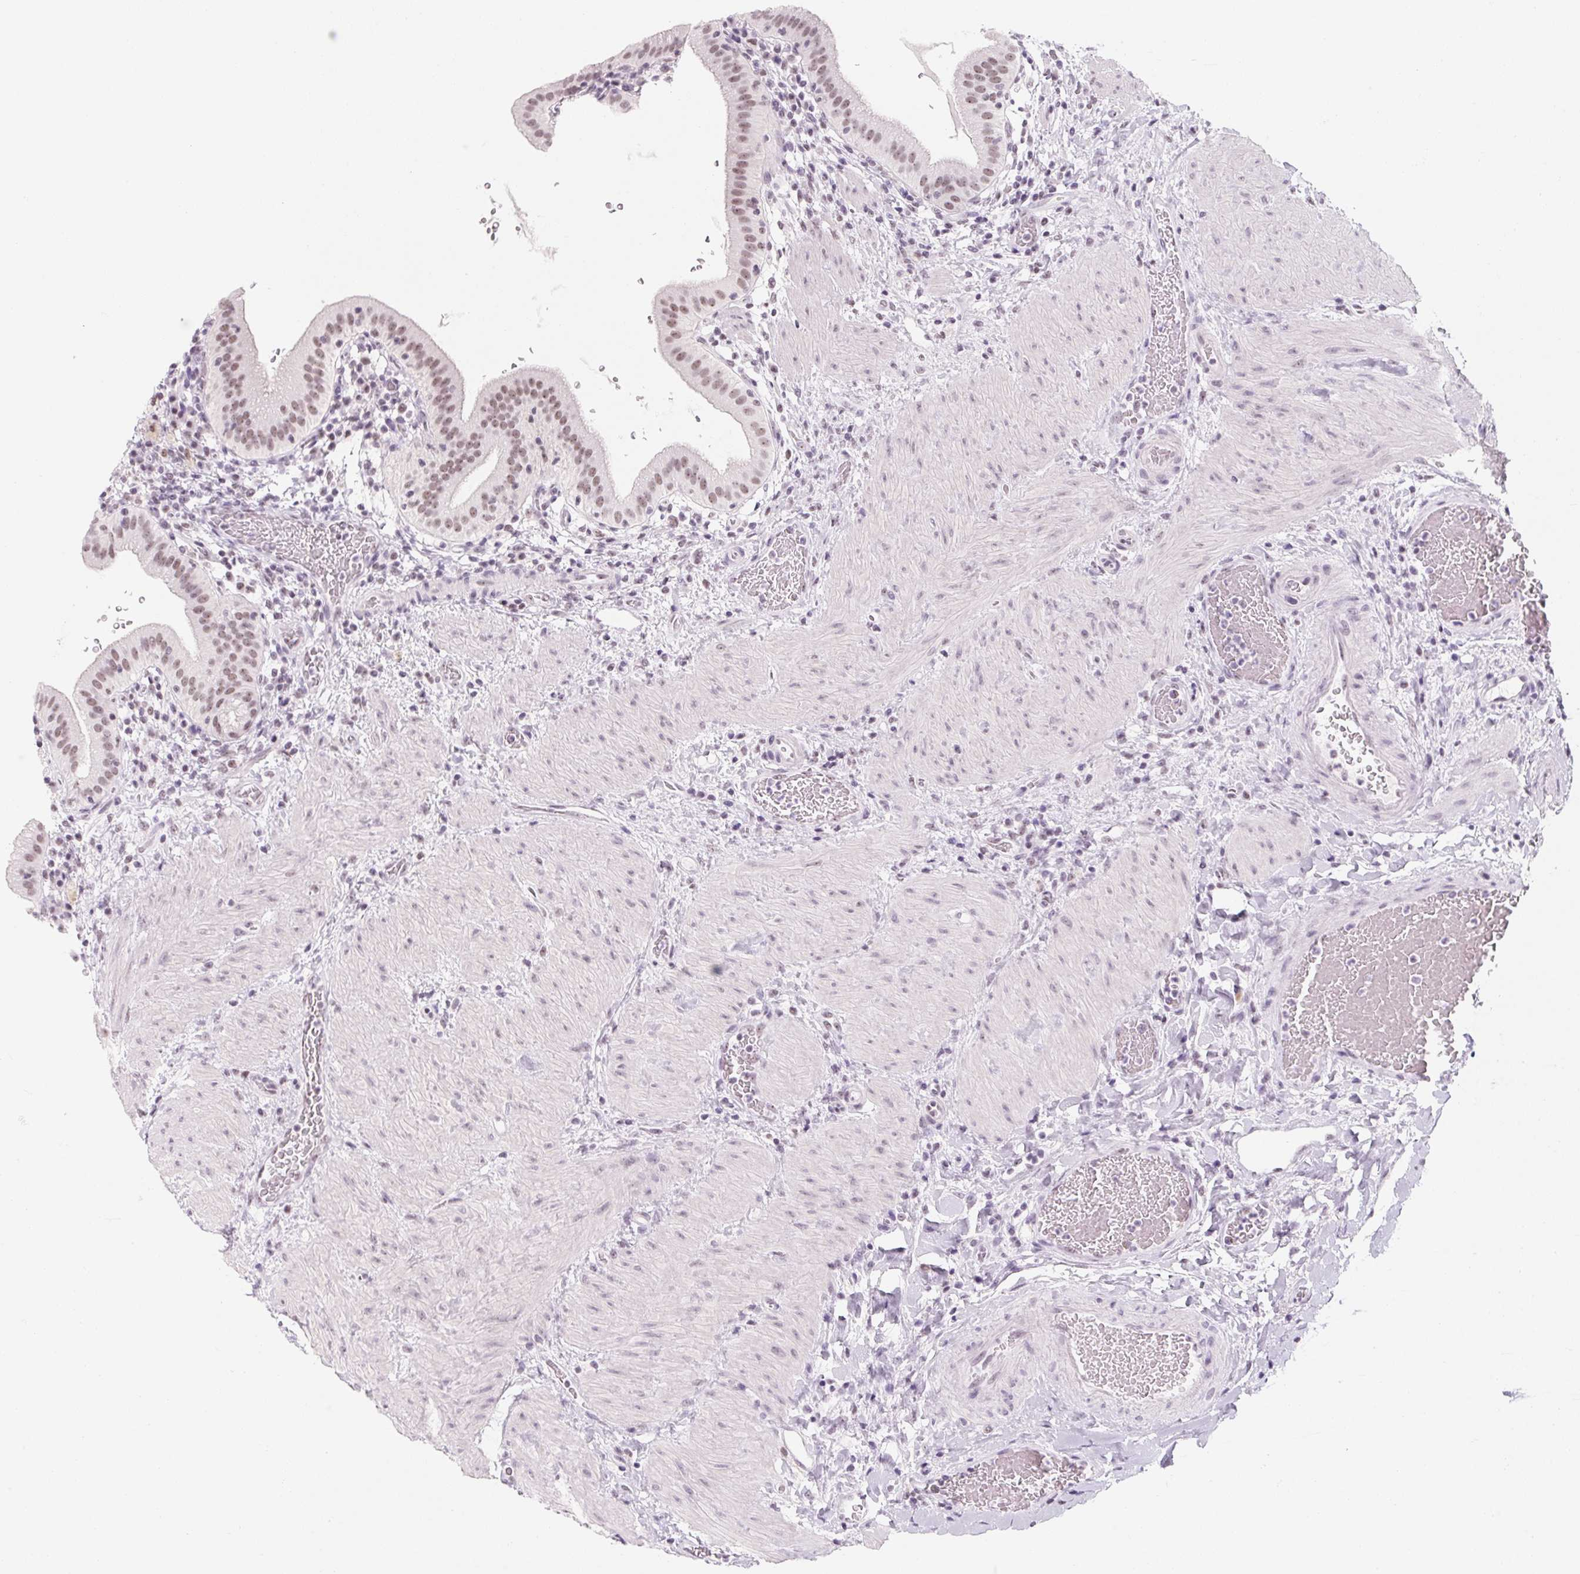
{"staining": {"intensity": "weak", "quantity": "<25%", "location": "nuclear"}, "tissue": "gallbladder", "cell_type": "Glandular cells", "image_type": "normal", "snomed": [{"axis": "morphology", "description": "Normal tissue, NOS"}, {"axis": "topography", "description": "Gallbladder"}], "caption": "Glandular cells are negative for brown protein staining in unremarkable gallbladder. (DAB (3,3'-diaminobenzidine) IHC, high magnification).", "gene": "ZIC4", "patient": {"sex": "male", "age": 26}}